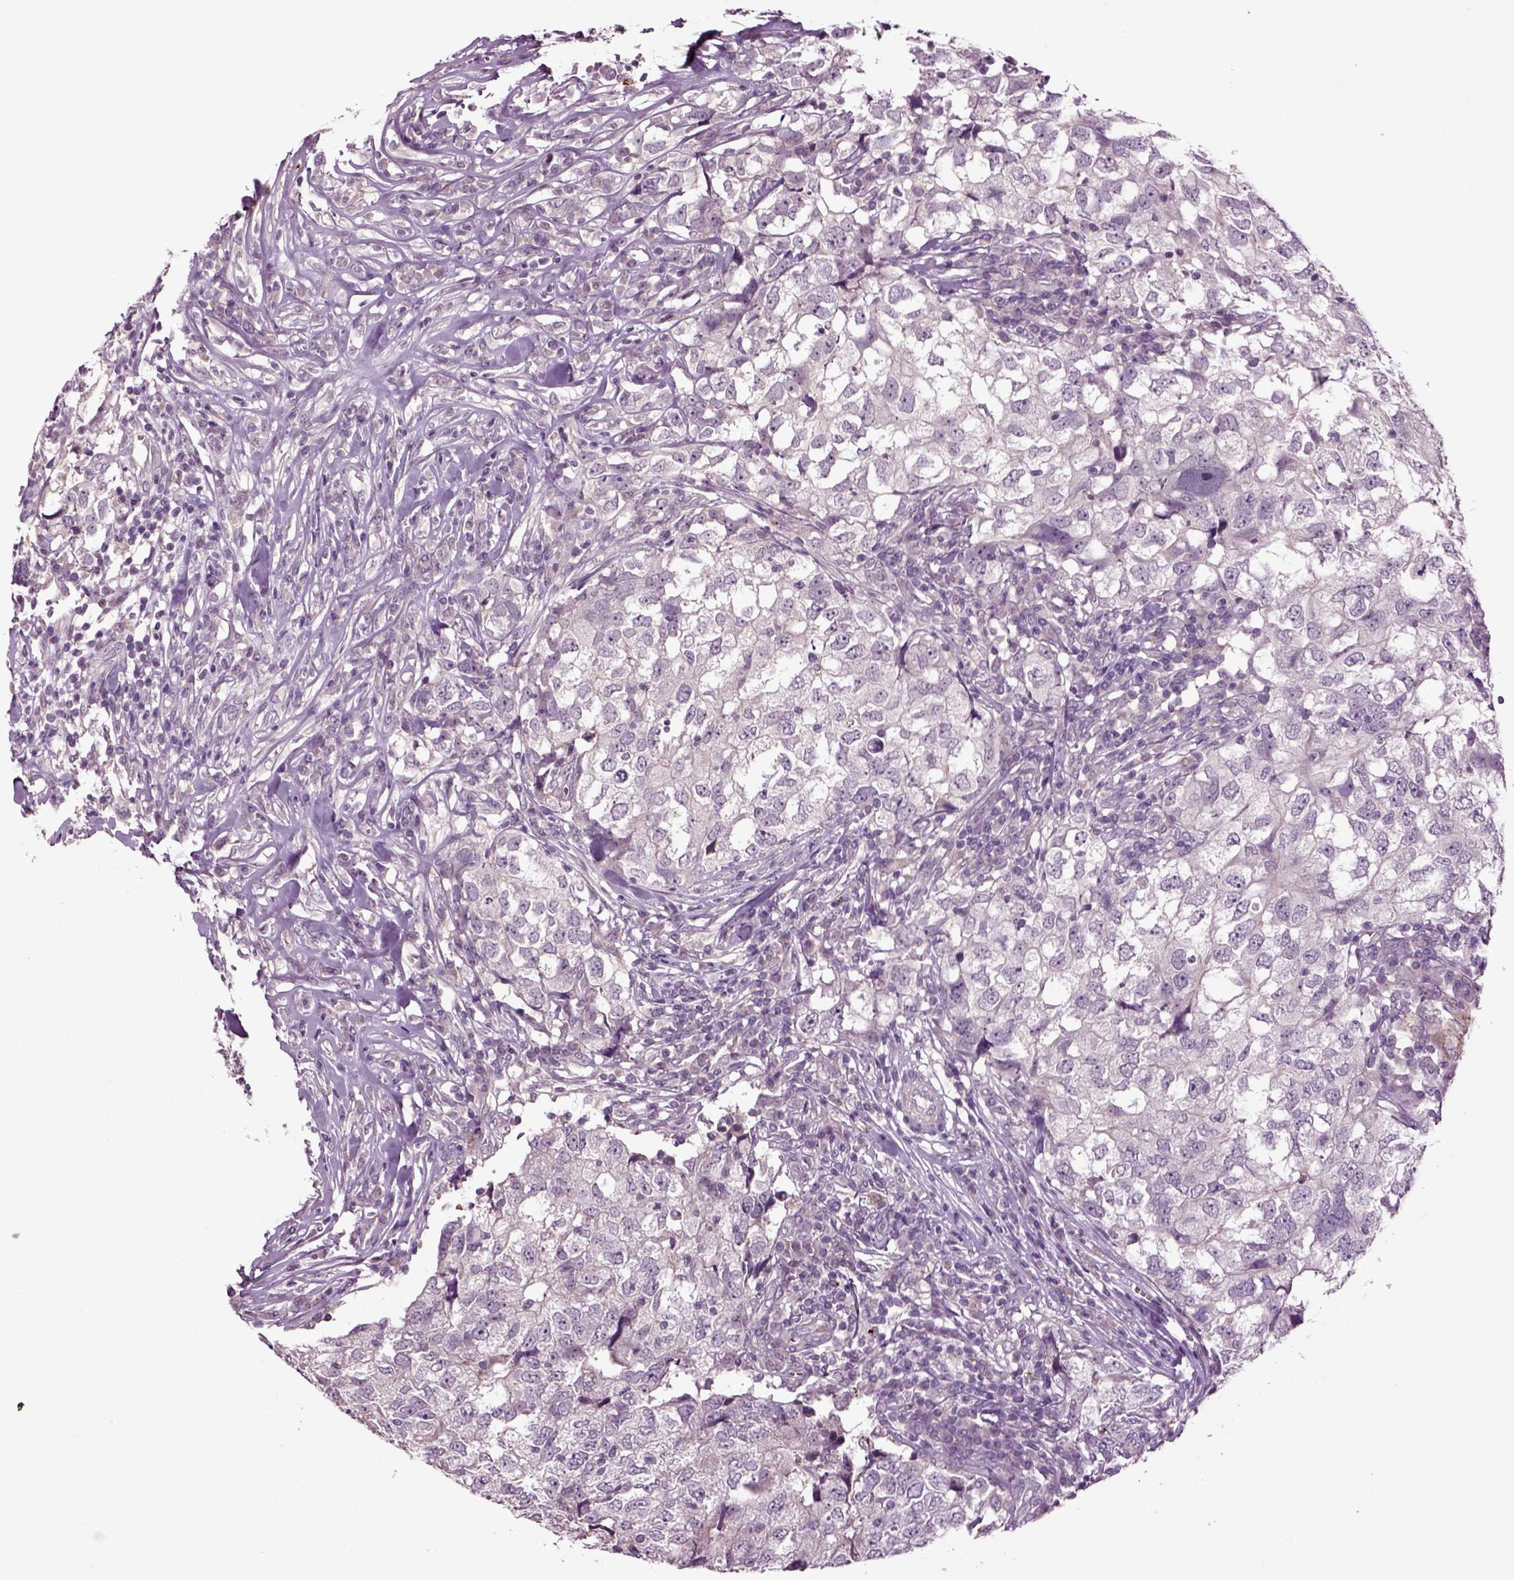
{"staining": {"intensity": "negative", "quantity": "none", "location": "none"}, "tissue": "breast cancer", "cell_type": "Tumor cells", "image_type": "cancer", "snomed": [{"axis": "morphology", "description": "Duct carcinoma"}, {"axis": "topography", "description": "Breast"}], "caption": "Immunohistochemistry (IHC) of human breast cancer exhibits no positivity in tumor cells.", "gene": "SLC17A6", "patient": {"sex": "female", "age": 30}}